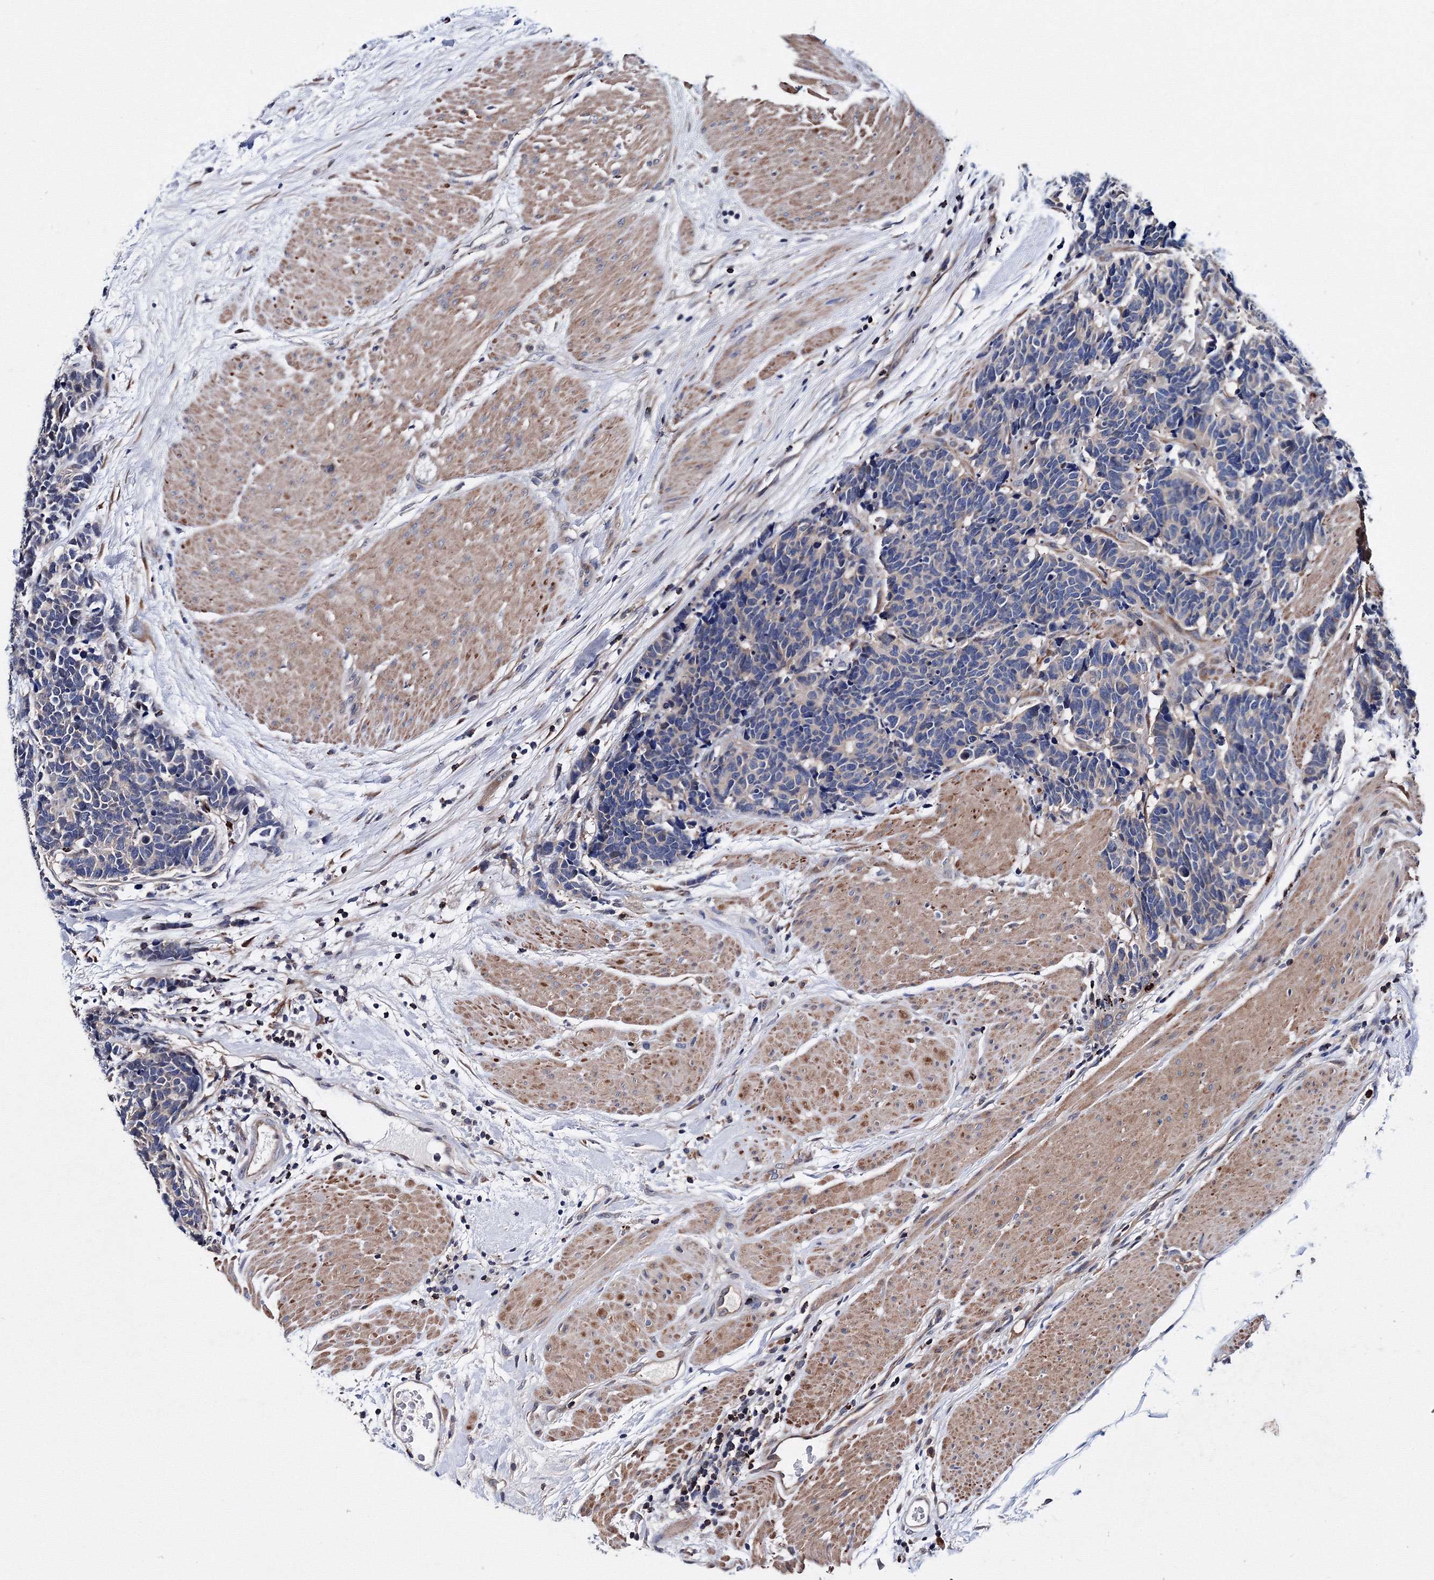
{"staining": {"intensity": "negative", "quantity": "none", "location": "none"}, "tissue": "carcinoid", "cell_type": "Tumor cells", "image_type": "cancer", "snomed": [{"axis": "morphology", "description": "Carcinoma, NOS"}, {"axis": "morphology", "description": "Carcinoid, malignant, NOS"}, {"axis": "topography", "description": "Urinary bladder"}], "caption": "This is an IHC photomicrograph of human carcinoid. There is no positivity in tumor cells.", "gene": "PHYKPL", "patient": {"sex": "male", "age": 57}}